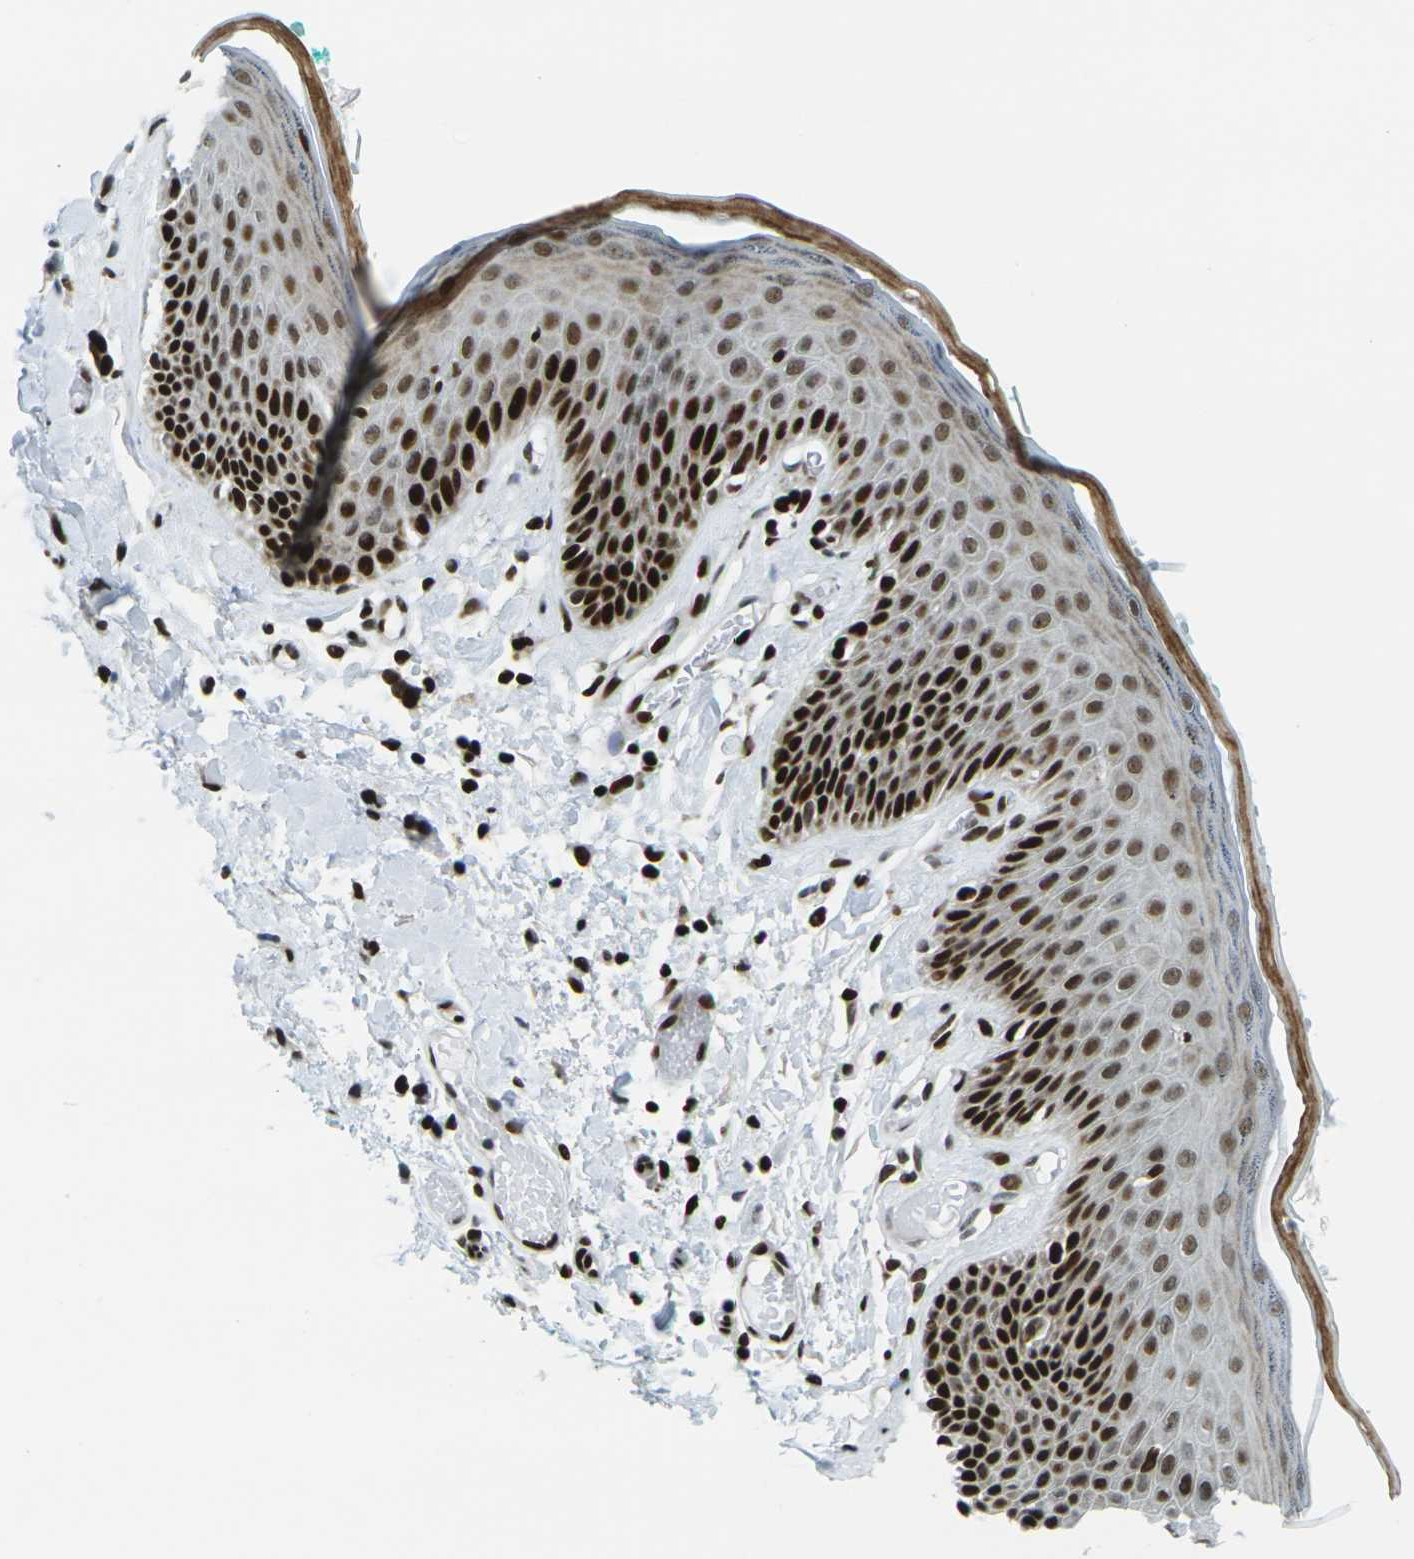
{"staining": {"intensity": "strong", "quantity": ">75%", "location": "nuclear"}, "tissue": "skin", "cell_type": "Epidermal cells", "image_type": "normal", "snomed": [{"axis": "morphology", "description": "Normal tissue, NOS"}, {"axis": "topography", "description": "Vulva"}], "caption": "Immunohistochemical staining of benign skin exhibits >75% levels of strong nuclear protein positivity in about >75% of epidermal cells.", "gene": "H3", "patient": {"sex": "female", "age": 73}}